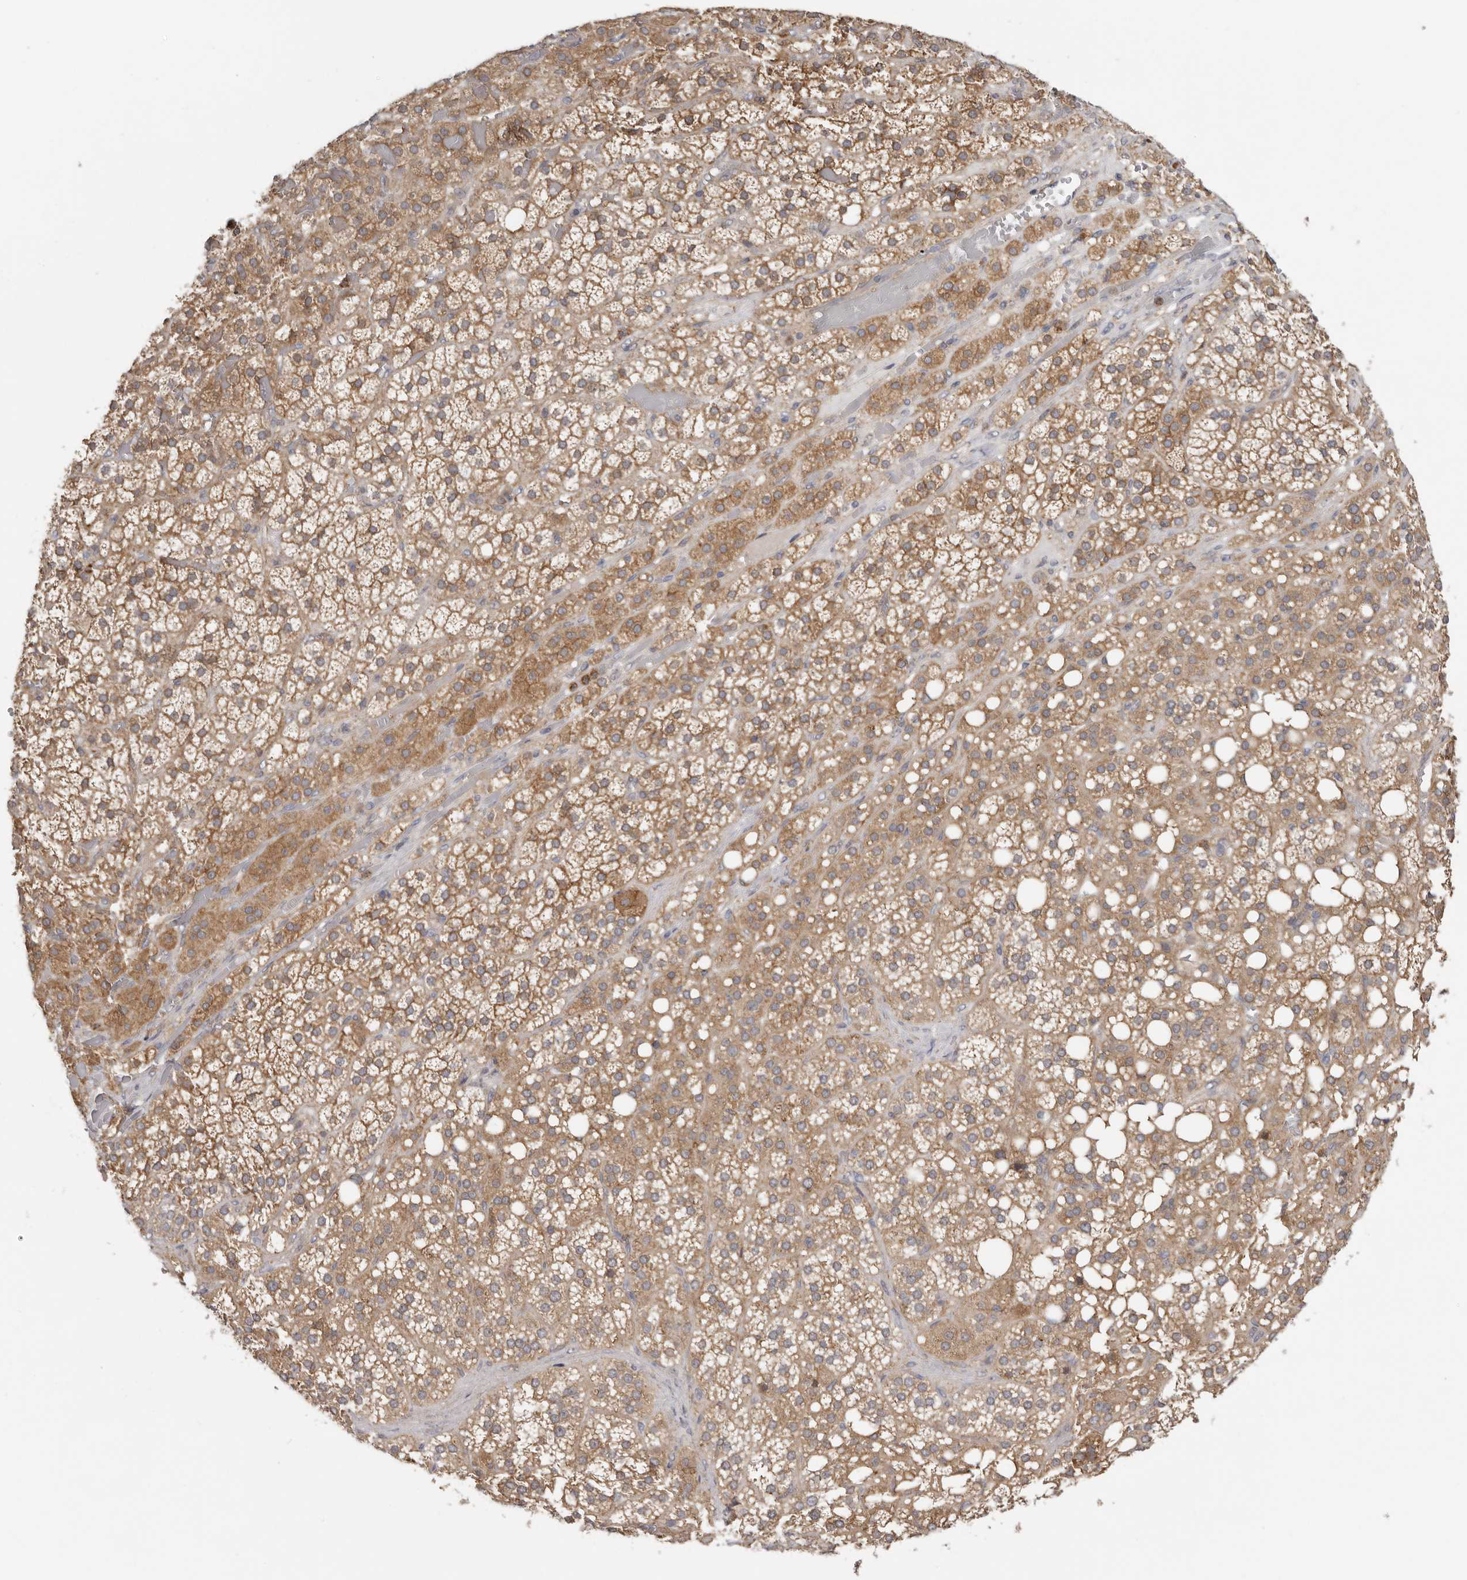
{"staining": {"intensity": "moderate", "quantity": ">75%", "location": "cytoplasmic/membranous"}, "tissue": "adrenal gland", "cell_type": "Glandular cells", "image_type": "normal", "snomed": [{"axis": "morphology", "description": "Normal tissue, NOS"}, {"axis": "topography", "description": "Adrenal gland"}], "caption": "Glandular cells display moderate cytoplasmic/membranous expression in approximately >75% of cells in unremarkable adrenal gland. (Brightfield microscopy of DAB IHC at high magnification).", "gene": "MSRB2", "patient": {"sex": "female", "age": 59}}